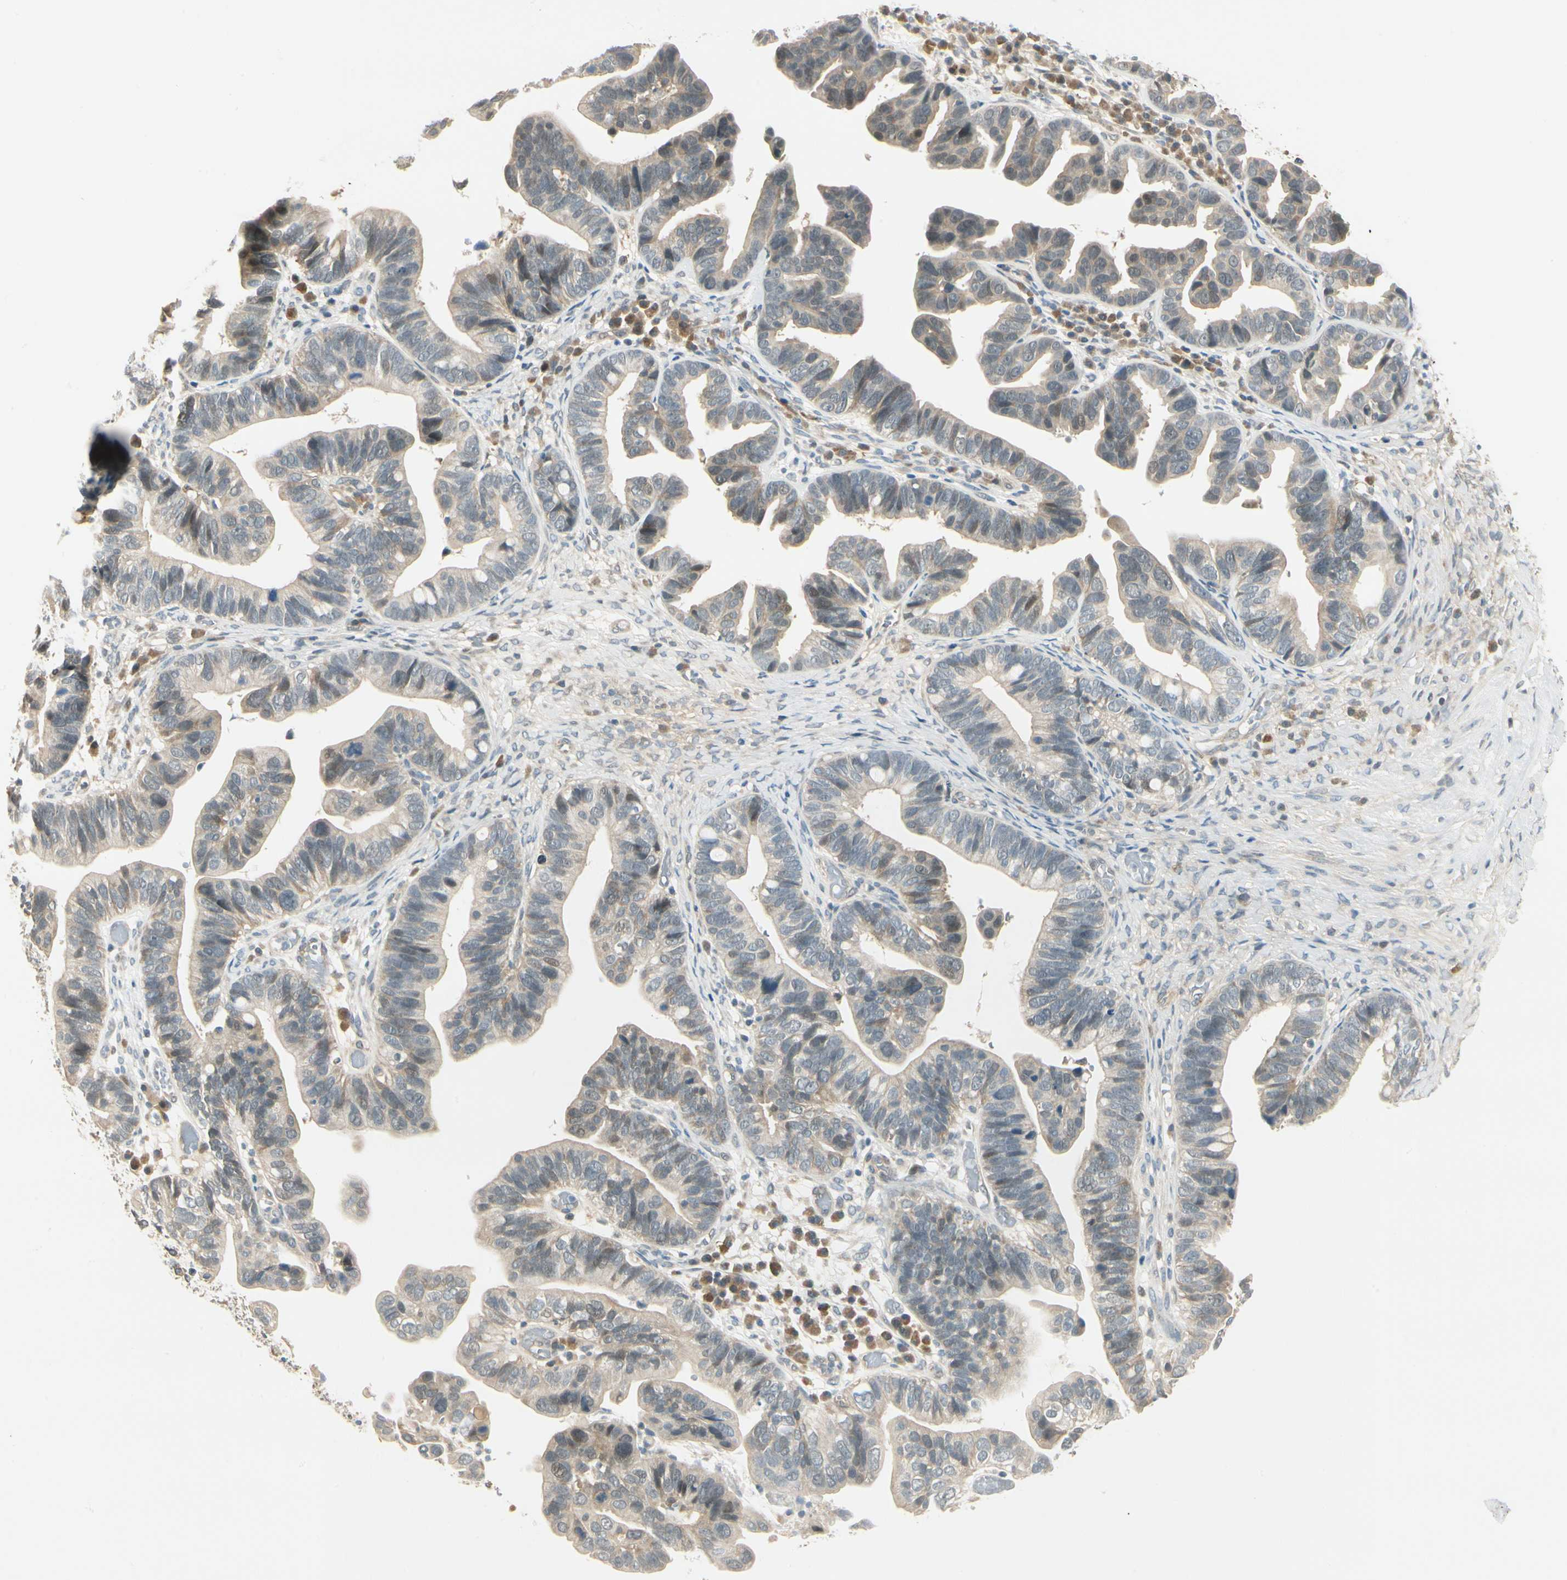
{"staining": {"intensity": "weak", "quantity": "25%-75%", "location": "cytoplasmic/membranous,nuclear"}, "tissue": "ovarian cancer", "cell_type": "Tumor cells", "image_type": "cancer", "snomed": [{"axis": "morphology", "description": "Cystadenocarcinoma, serous, NOS"}, {"axis": "topography", "description": "Ovary"}], "caption": "IHC image of neoplastic tissue: ovarian cancer (serous cystadenocarcinoma) stained using IHC exhibits low levels of weak protein expression localized specifically in the cytoplasmic/membranous and nuclear of tumor cells, appearing as a cytoplasmic/membranous and nuclear brown color.", "gene": "EPHB3", "patient": {"sex": "female", "age": 56}}